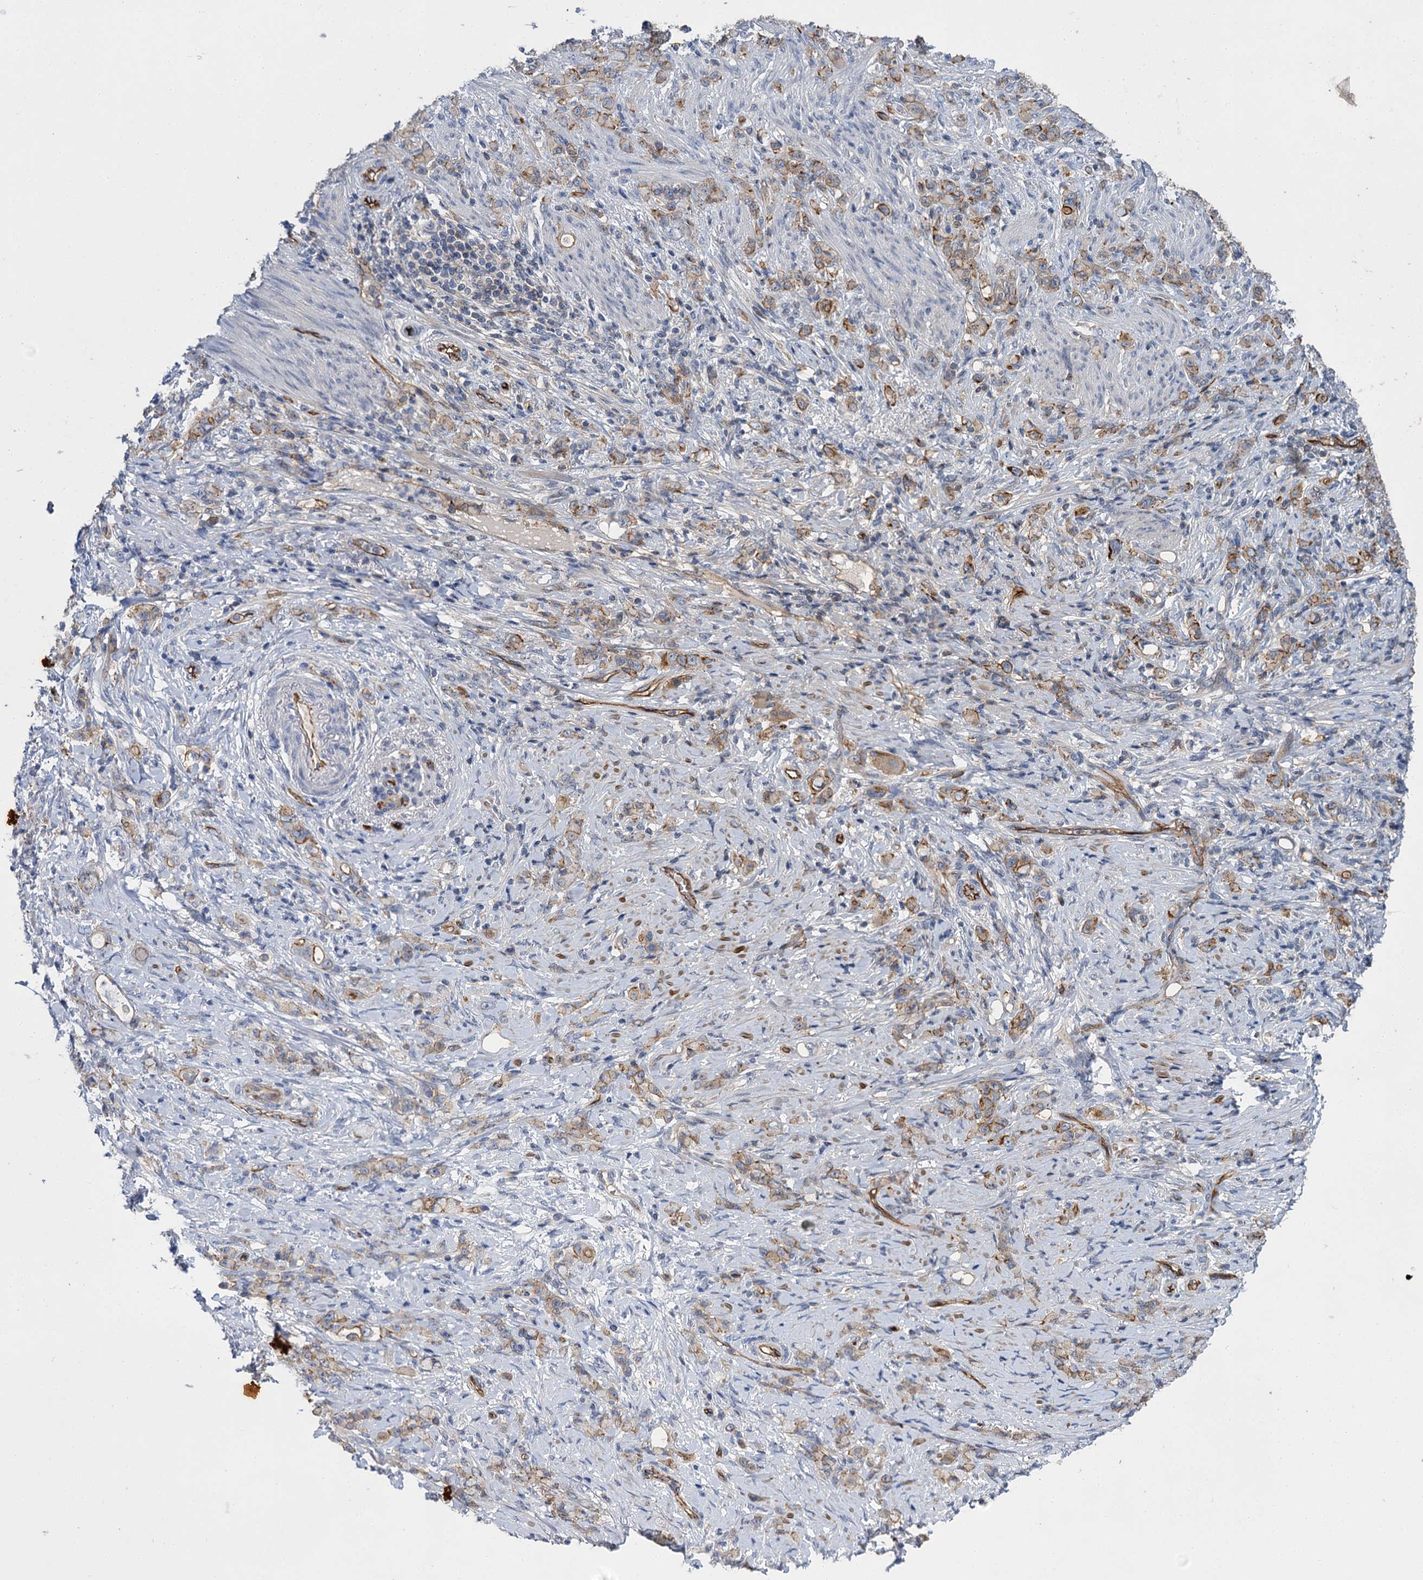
{"staining": {"intensity": "moderate", "quantity": ">75%", "location": "cytoplasmic/membranous"}, "tissue": "stomach cancer", "cell_type": "Tumor cells", "image_type": "cancer", "snomed": [{"axis": "morphology", "description": "Adenocarcinoma, NOS"}, {"axis": "topography", "description": "Stomach"}], "caption": "Stomach cancer tissue displays moderate cytoplasmic/membranous expression in approximately >75% of tumor cells", "gene": "ABLIM1", "patient": {"sex": "female", "age": 79}}